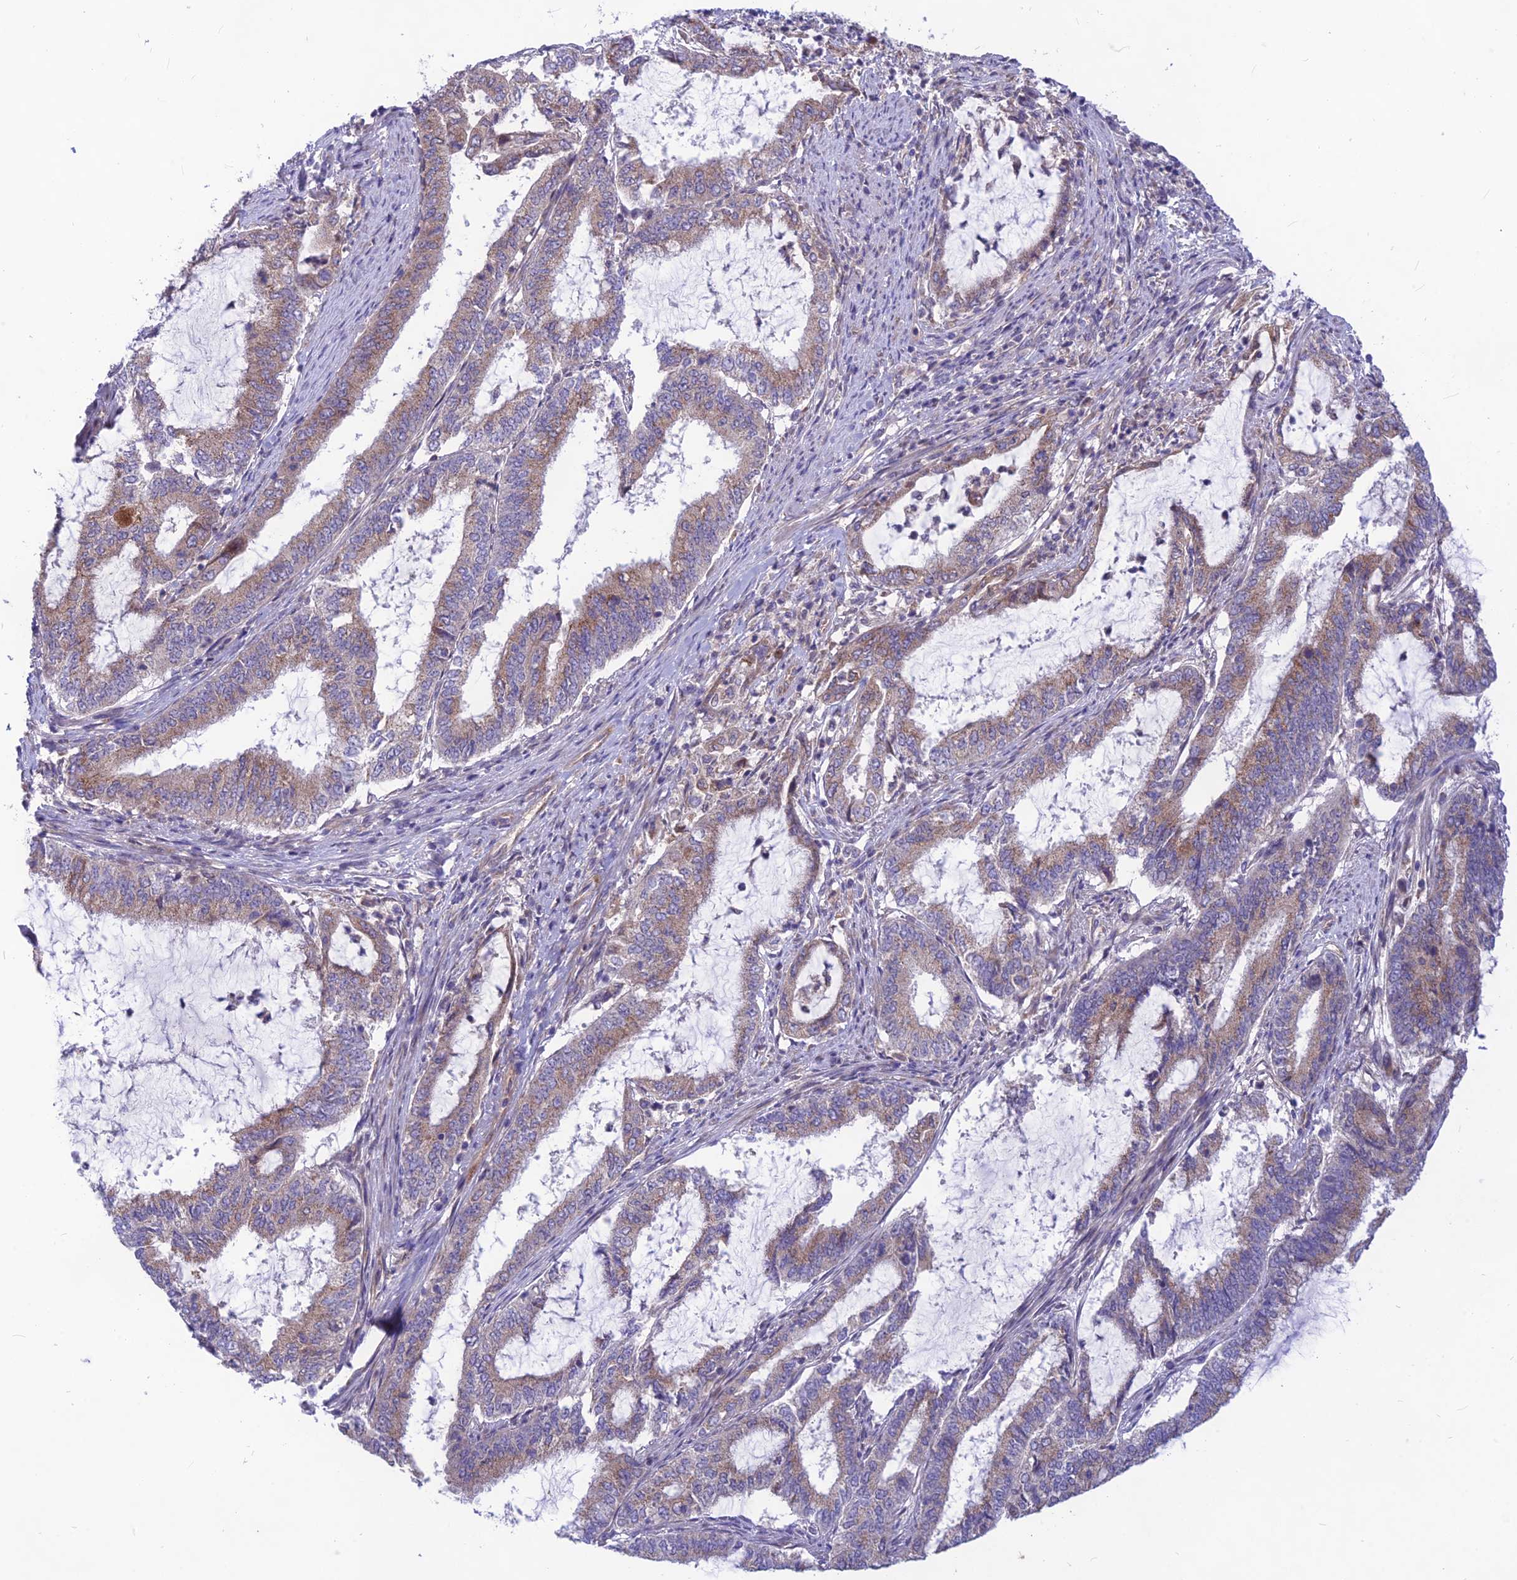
{"staining": {"intensity": "weak", "quantity": ">75%", "location": "cytoplasmic/membranous"}, "tissue": "endometrial cancer", "cell_type": "Tumor cells", "image_type": "cancer", "snomed": [{"axis": "morphology", "description": "Adenocarcinoma, NOS"}, {"axis": "topography", "description": "Endometrium"}], "caption": "This is an image of immunohistochemistry (IHC) staining of endometrial cancer, which shows weak positivity in the cytoplasmic/membranous of tumor cells.", "gene": "PTCD2", "patient": {"sex": "female", "age": 51}}